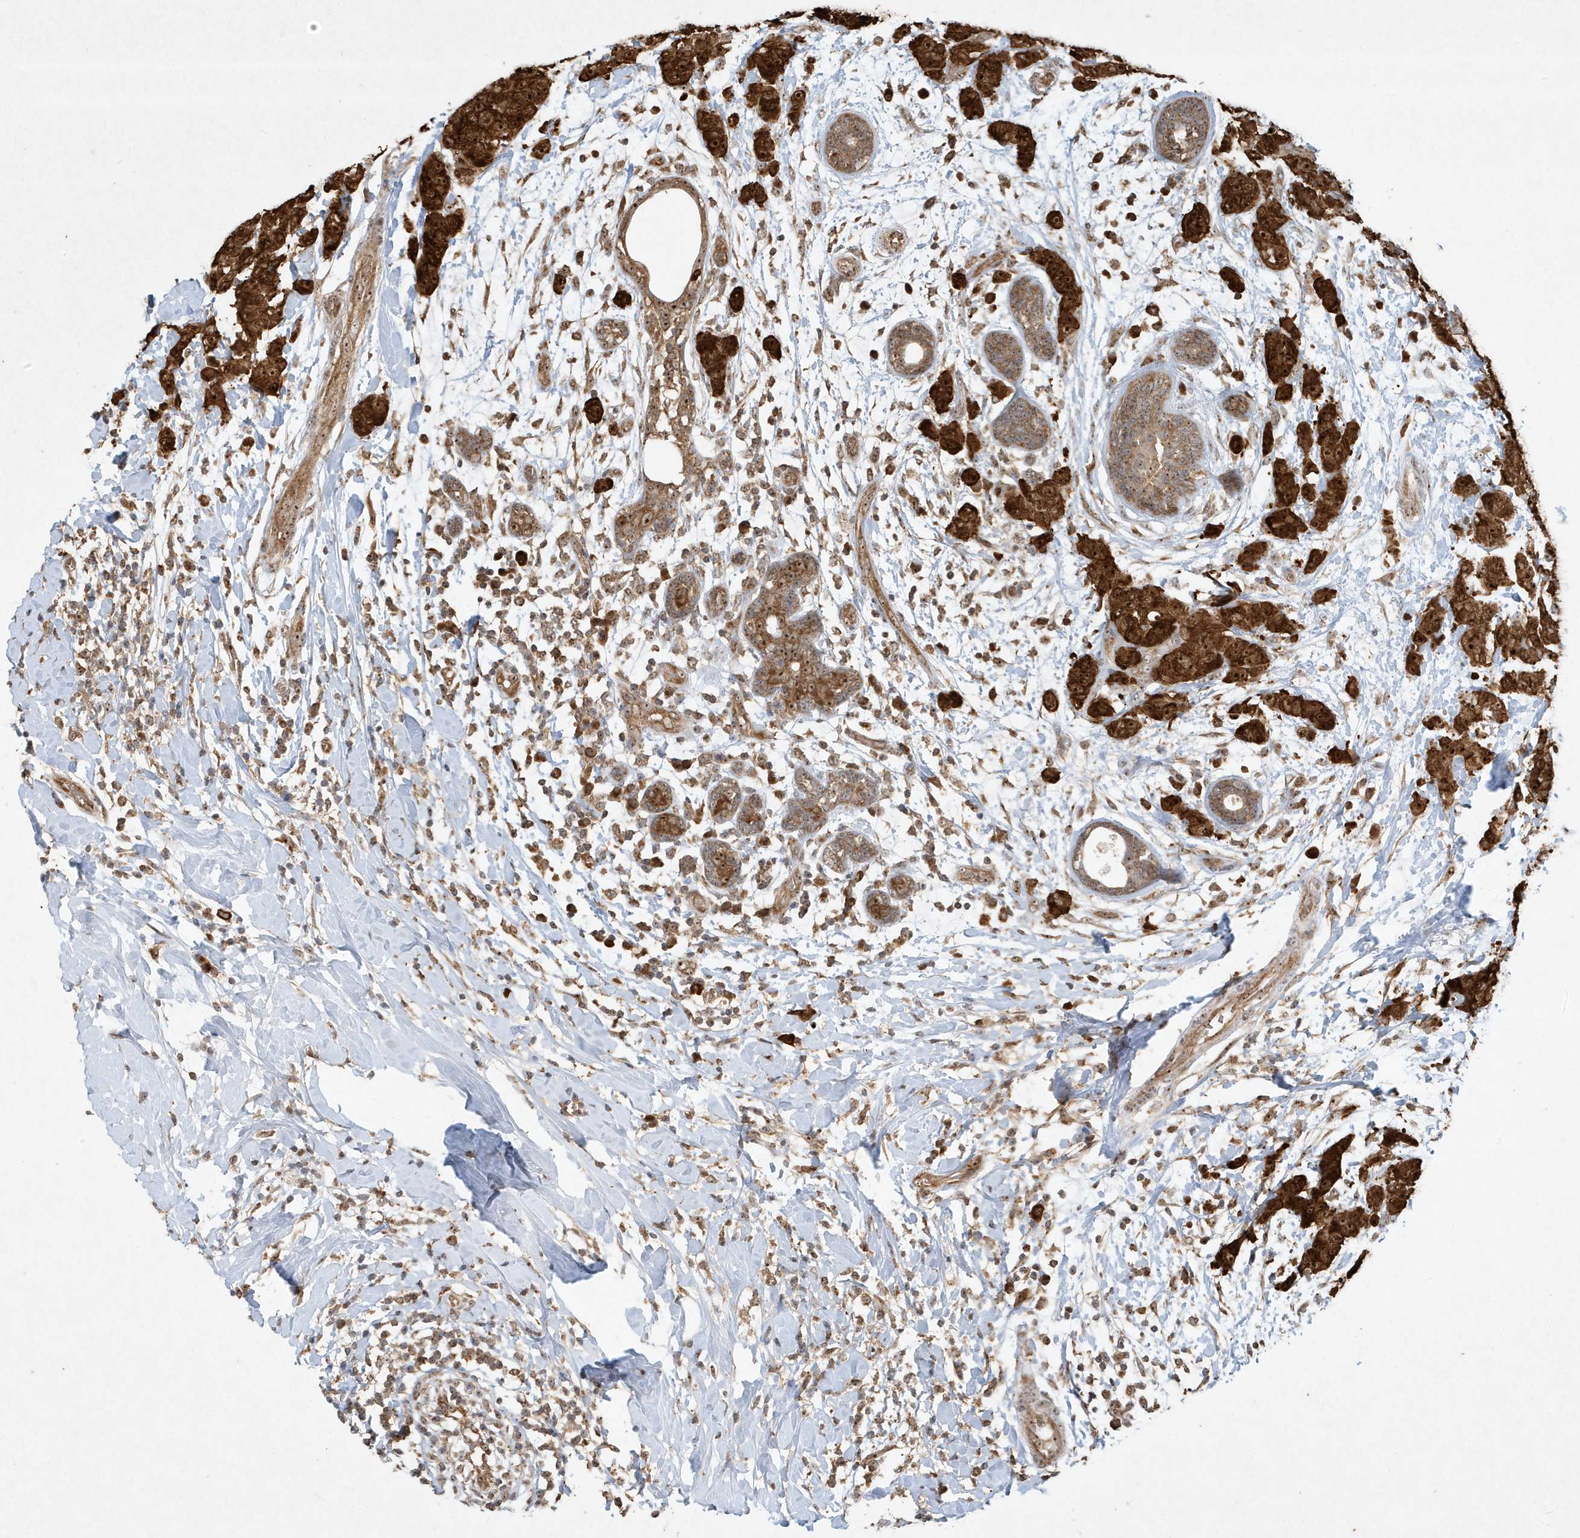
{"staining": {"intensity": "strong", "quantity": ">75%", "location": "cytoplasmic/membranous,nuclear"}, "tissue": "breast cancer", "cell_type": "Tumor cells", "image_type": "cancer", "snomed": [{"axis": "morphology", "description": "Normal tissue, NOS"}, {"axis": "morphology", "description": "Duct carcinoma"}, {"axis": "topography", "description": "Breast"}], "caption": "Immunohistochemical staining of breast cancer (infiltrating ductal carcinoma) reveals high levels of strong cytoplasmic/membranous and nuclear positivity in about >75% of tumor cells.", "gene": "ABCB9", "patient": {"sex": "female", "age": 40}}